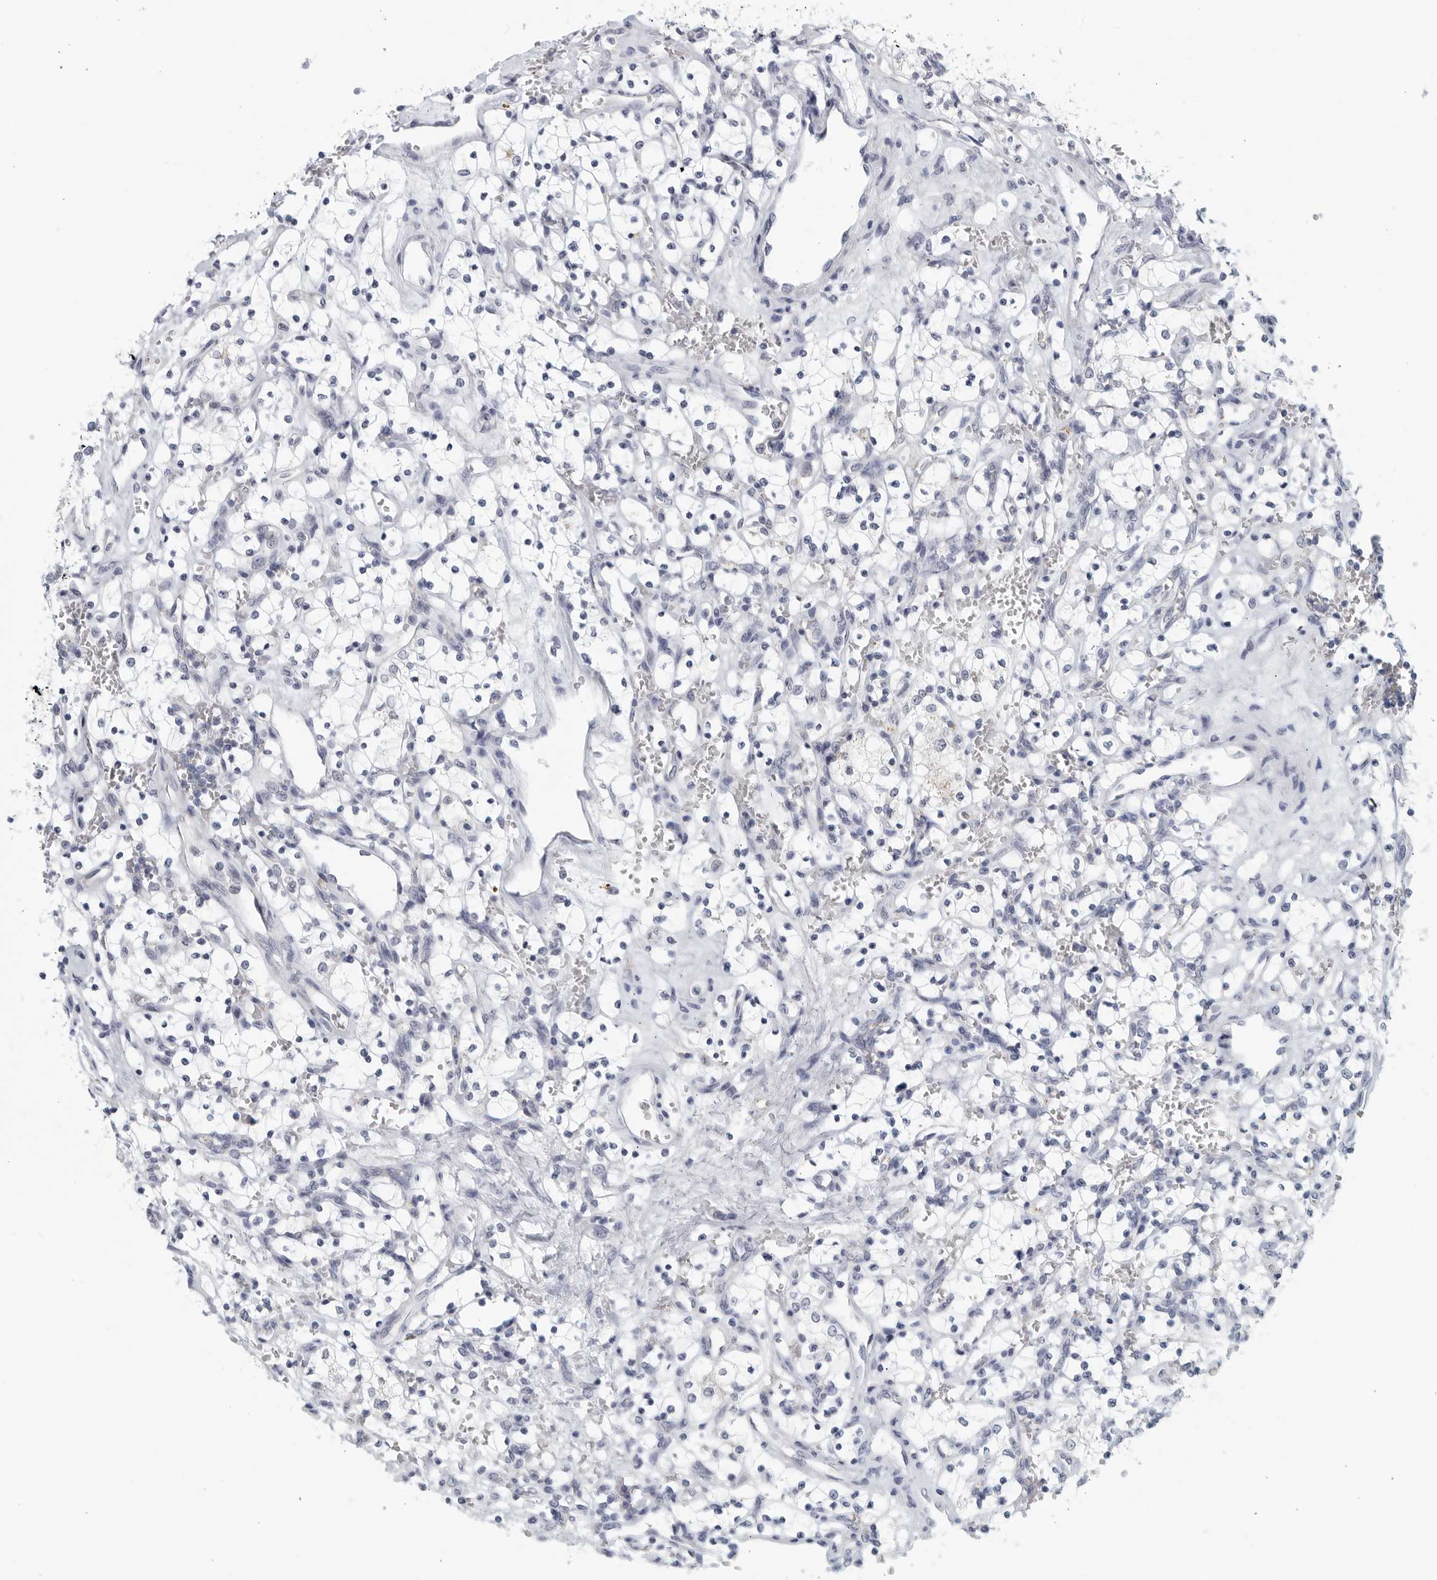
{"staining": {"intensity": "negative", "quantity": "none", "location": "none"}, "tissue": "renal cancer", "cell_type": "Tumor cells", "image_type": "cancer", "snomed": [{"axis": "morphology", "description": "Adenocarcinoma, NOS"}, {"axis": "topography", "description": "Kidney"}], "caption": "Adenocarcinoma (renal) was stained to show a protein in brown. There is no significant staining in tumor cells. (DAB immunohistochemistry visualized using brightfield microscopy, high magnification).", "gene": "MATN1", "patient": {"sex": "female", "age": 69}}